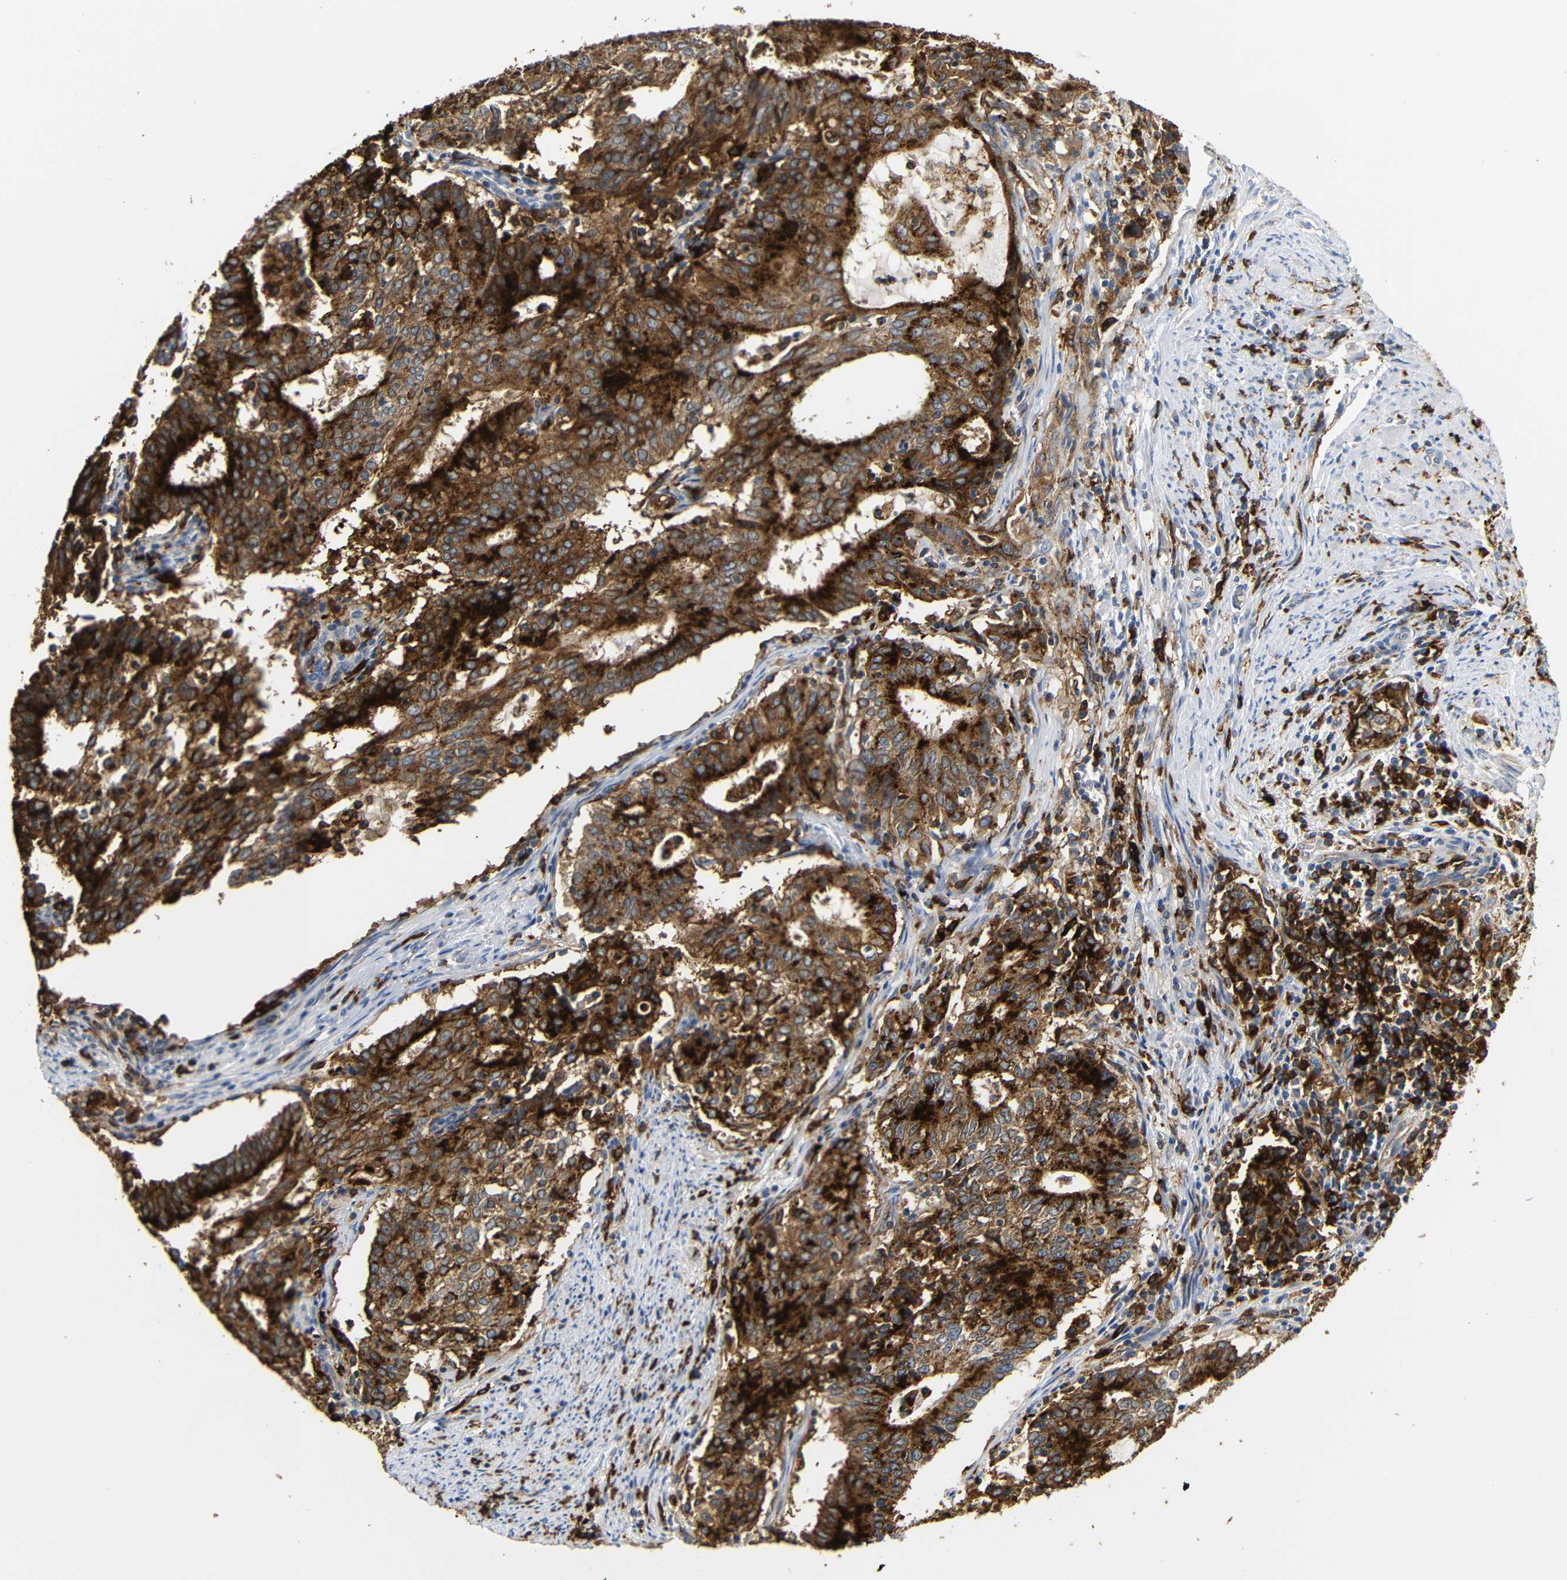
{"staining": {"intensity": "strong", "quantity": ">75%", "location": "cytoplasmic/membranous"}, "tissue": "cervical cancer", "cell_type": "Tumor cells", "image_type": "cancer", "snomed": [{"axis": "morphology", "description": "Adenocarcinoma, NOS"}, {"axis": "topography", "description": "Cervix"}], "caption": "IHC micrograph of neoplastic tissue: human cervical cancer stained using immunohistochemistry demonstrates high levels of strong protein expression localized specifically in the cytoplasmic/membranous of tumor cells, appearing as a cytoplasmic/membranous brown color.", "gene": "HLA-DQB1", "patient": {"sex": "female", "age": 44}}